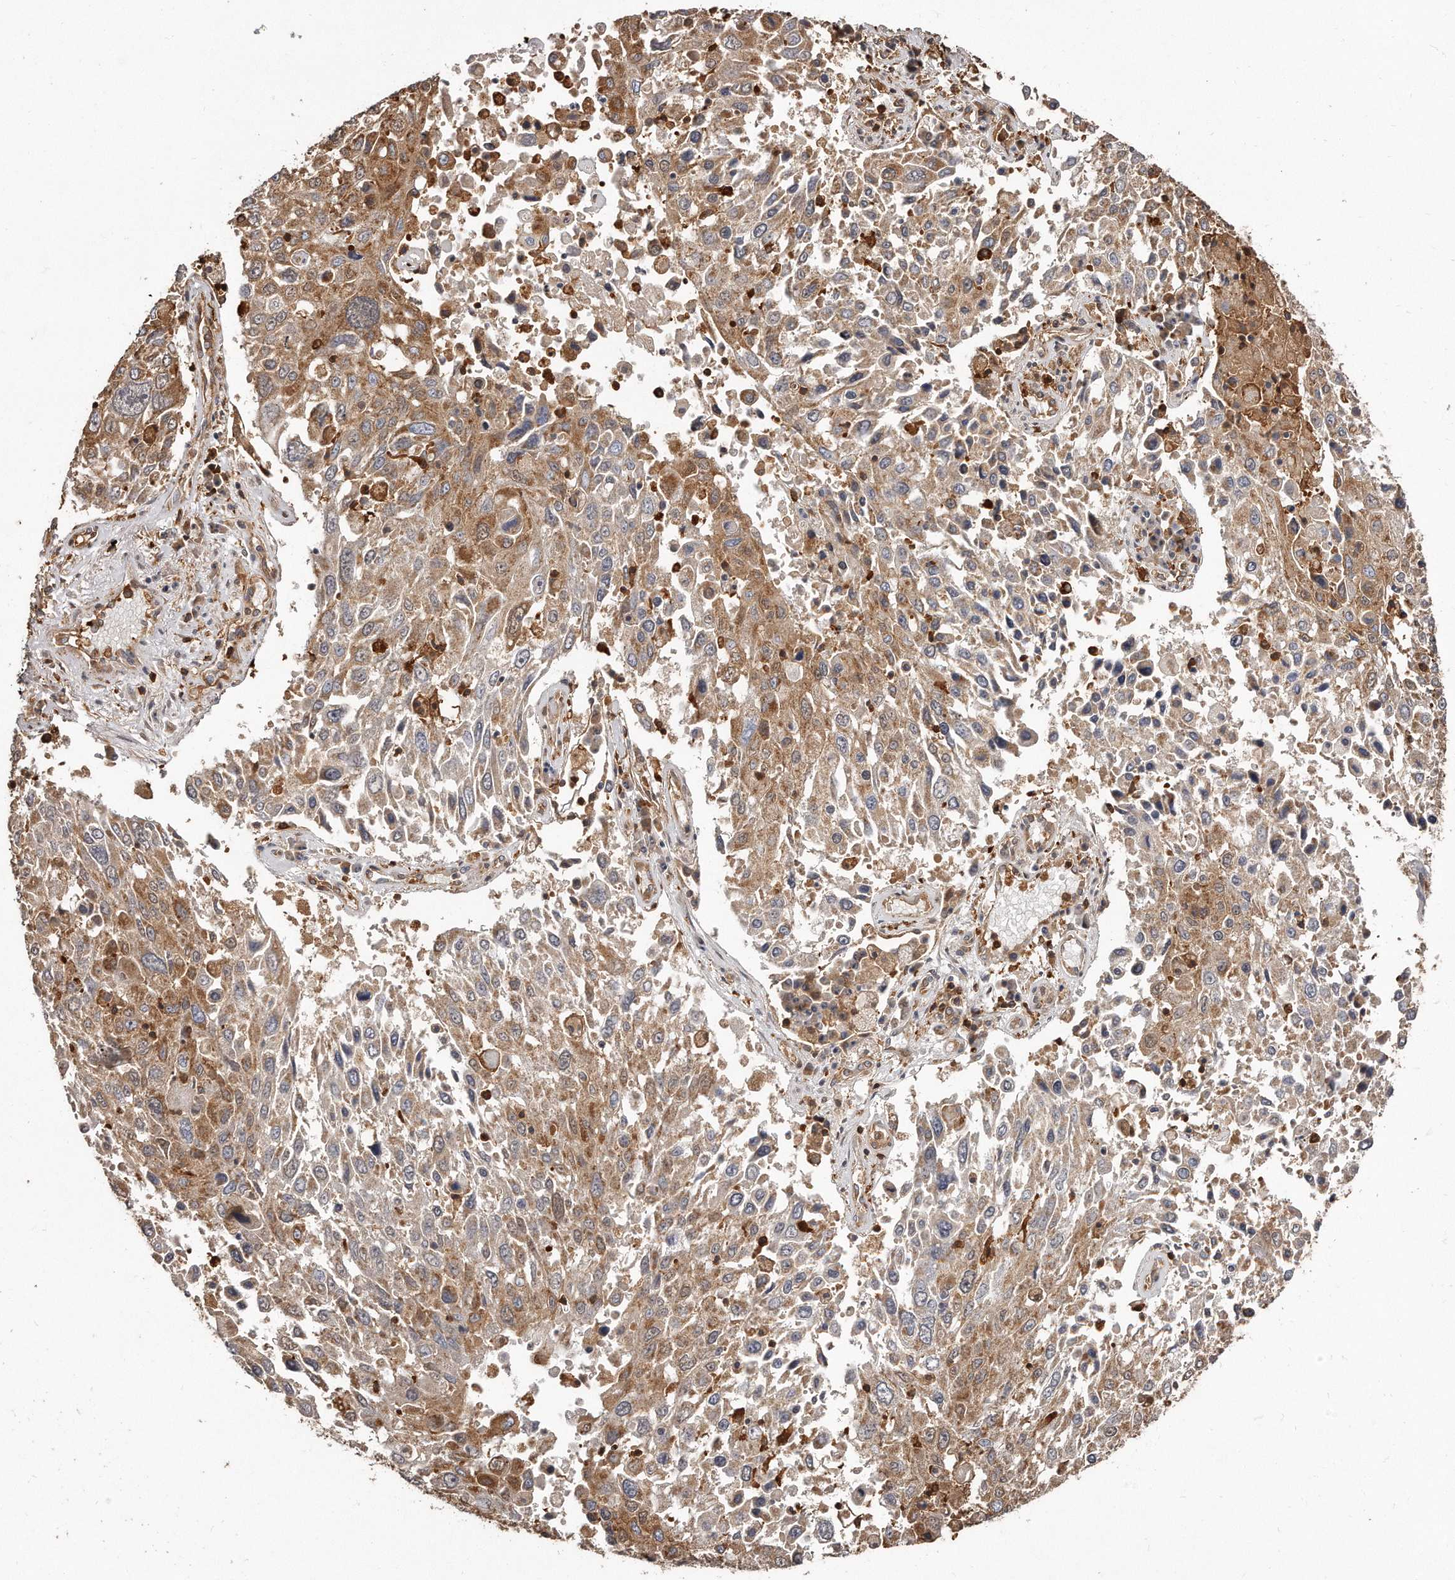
{"staining": {"intensity": "moderate", "quantity": "25%-75%", "location": "cytoplasmic/membranous"}, "tissue": "lung cancer", "cell_type": "Tumor cells", "image_type": "cancer", "snomed": [{"axis": "morphology", "description": "Squamous cell carcinoma, NOS"}, {"axis": "topography", "description": "Lung"}], "caption": "Lung cancer stained for a protein exhibits moderate cytoplasmic/membranous positivity in tumor cells. (IHC, brightfield microscopy, high magnification).", "gene": "CAP1", "patient": {"sex": "male", "age": 65}}